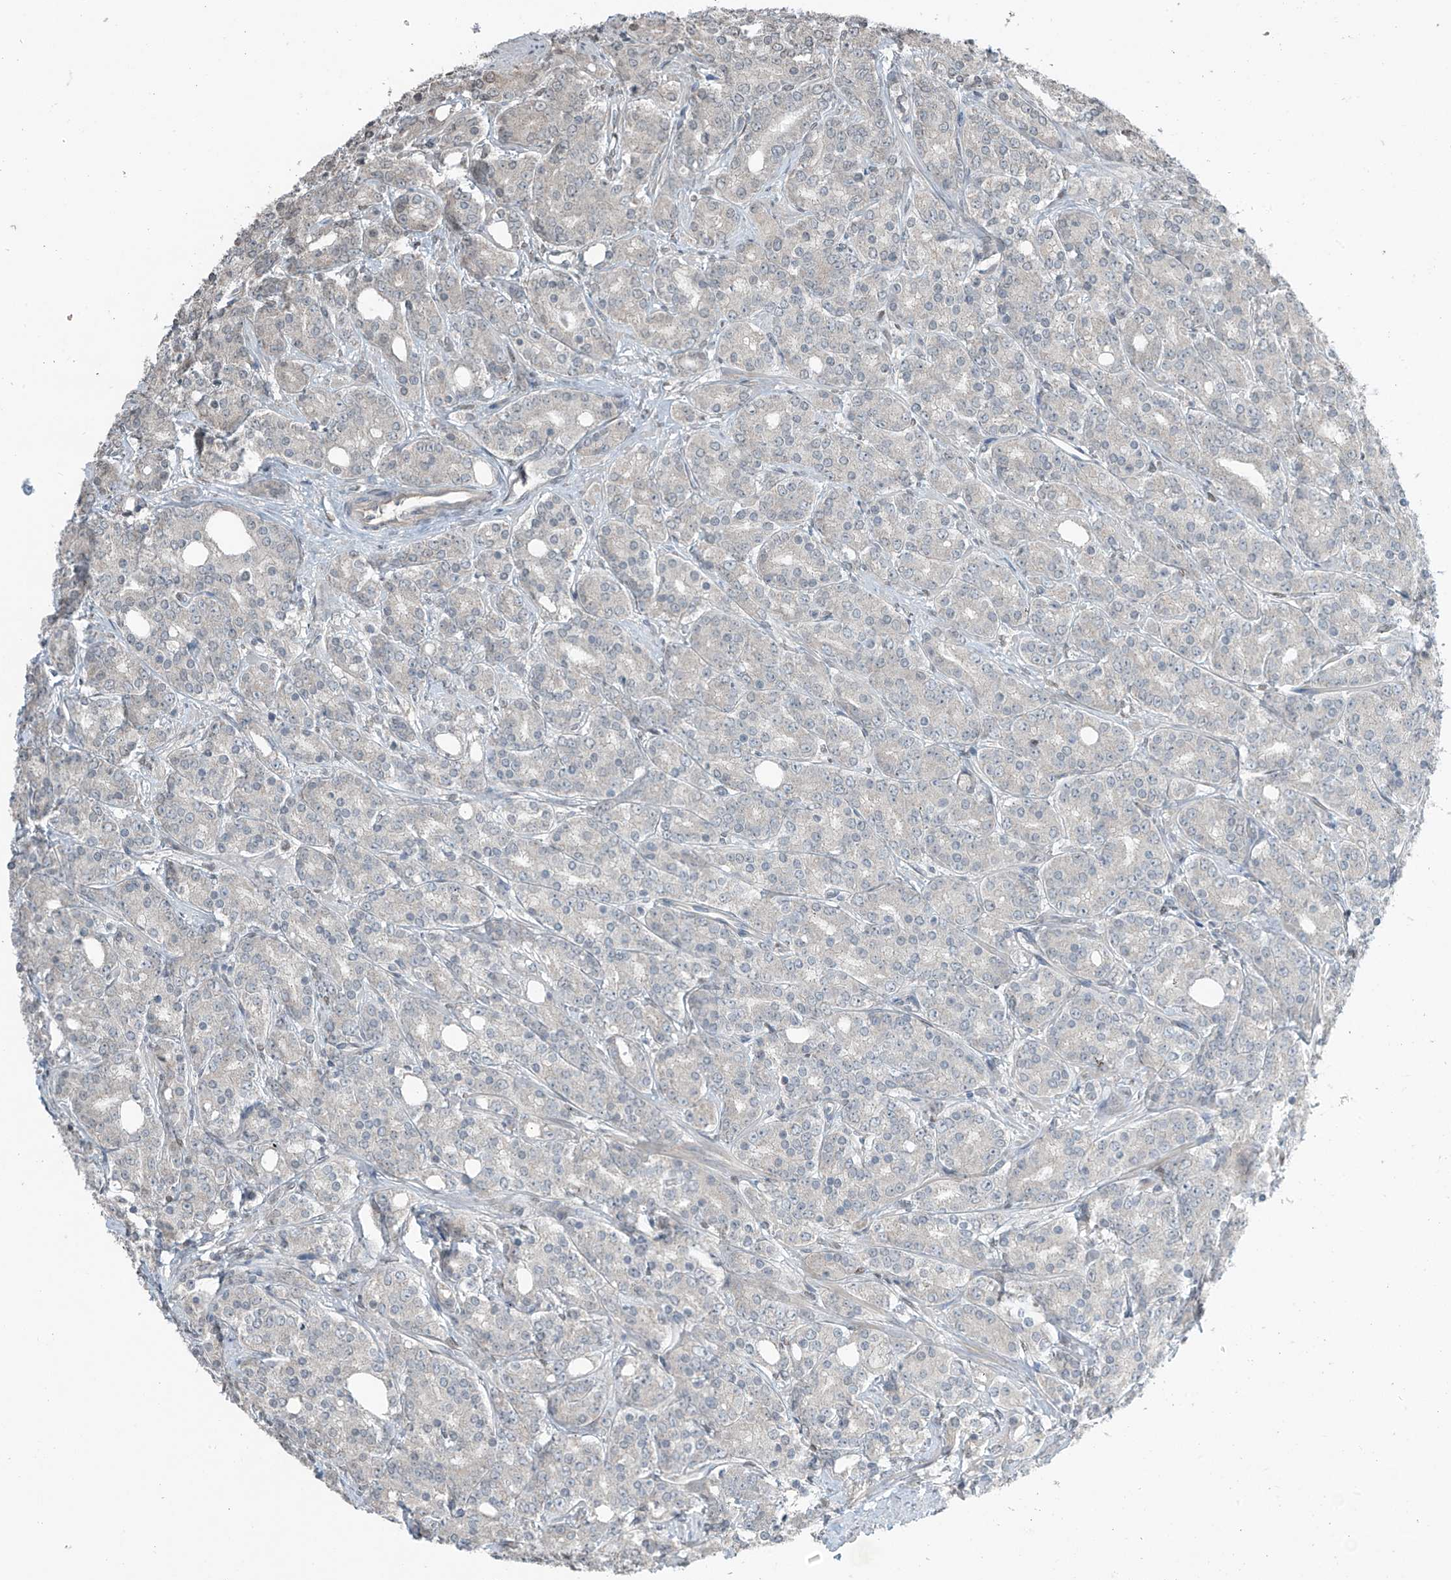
{"staining": {"intensity": "negative", "quantity": "none", "location": "none"}, "tissue": "prostate cancer", "cell_type": "Tumor cells", "image_type": "cancer", "snomed": [{"axis": "morphology", "description": "Adenocarcinoma, High grade"}, {"axis": "topography", "description": "Prostate"}], "caption": "Human prostate adenocarcinoma (high-grade) stained for a protein using IHC exhibits no expression in tumor cells.", "gene": "HOXA11", "patient": {"sex": "male", "age": 62}}